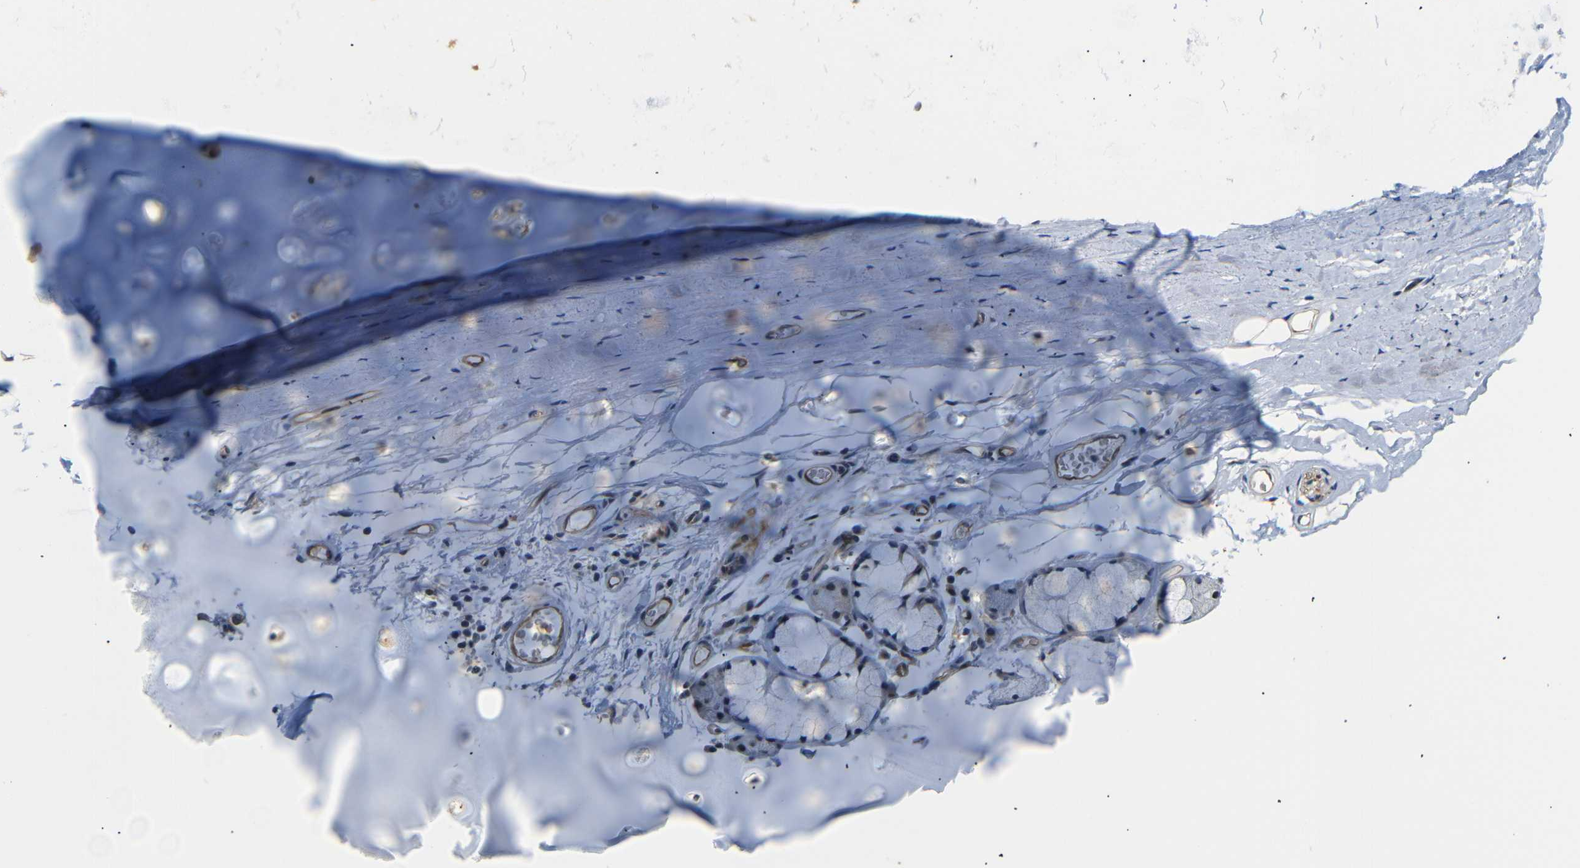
{"staining": {"intensity": "weak", "quantity": "25%-75%", "location": "cytoplasmic/membranous"}, "tissue": "adipose tissue", "cell_type": "Adipocytes", "image_type": "normal", "snomed": [{"axis": "morphology", "description": "Normal tissue, NOS"}, {"axis": "topography", "description": "Cartilage tissue"}, {"axis": "topography", "description": "Bronchus"}], "caption": "Protein staining exhibits weak cytoplasmic/membranous expression in about 25%-75% of adipocytes in normal adipose tissue. Using DAB (brown) and hematoxylin (blue) stains, captured at high magnification using brightfield microscopy.", "gene": "PARN", "patient": {"sex": "female", "age": 73}}